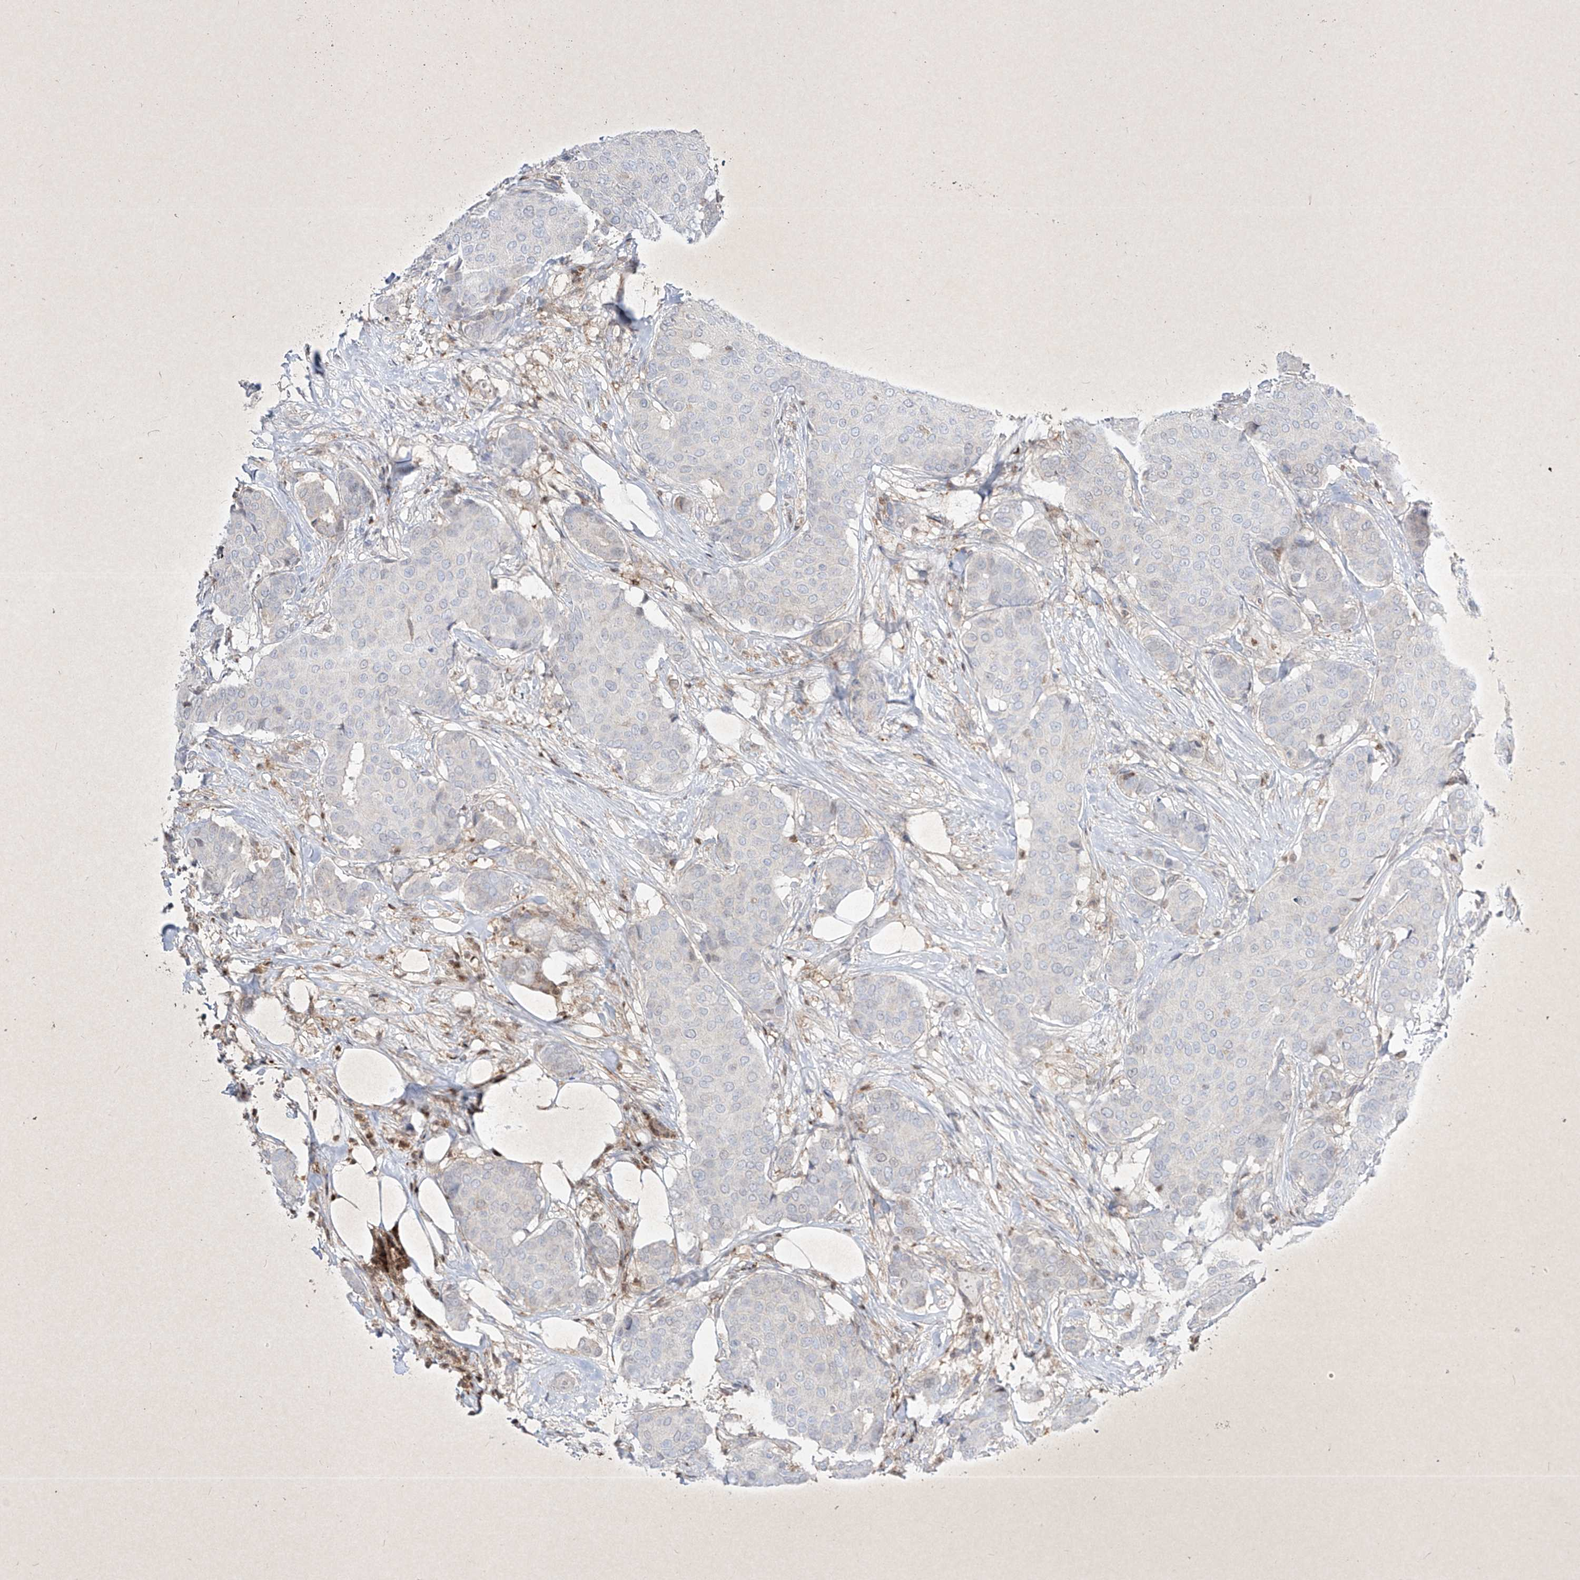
{"staining": {"intensity": "weak", "quantity": "<25%", "location": "cytoplasmic/membranous,nuclear"}, "tissue": "breast cancer", "cell_type": "Tumor cells", "image_type": "cancer", "snomed": [{"axis": "morphology", "description": "Duct carcinoma"}, {"axis": "topography", "description": "Breast"}], "caption": "Immunohistochemistry (IHC) photomicrograph of neoplastic tissue: invasive ductal carcinoma (breast) stained with DAB (3,3'-diaminobenzidine) demonstrates no significant protein staining in tumor cells.", "gene": "PSMB10", "patient": {"sex": "female", "age": 75}}